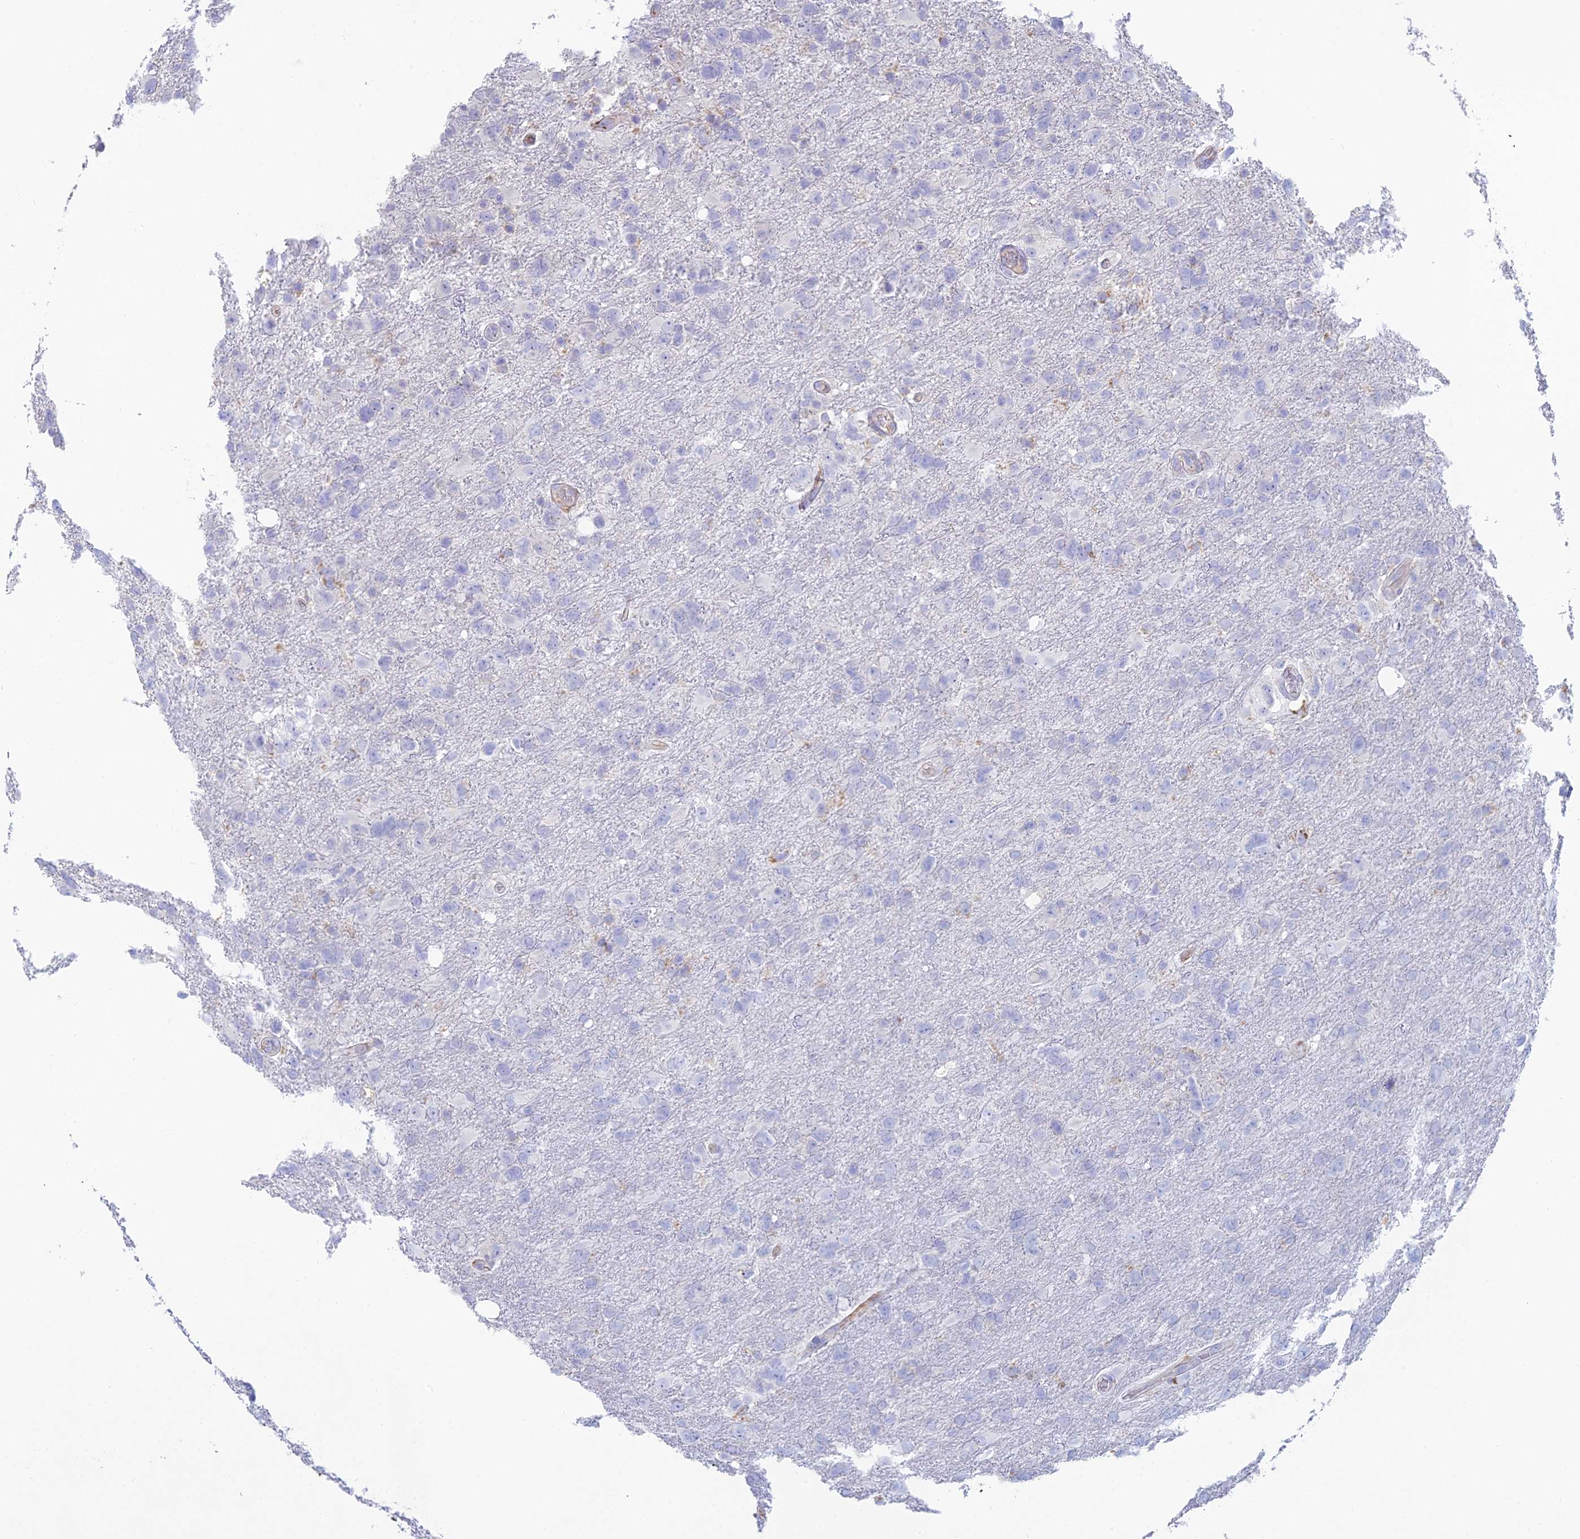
{"staining": {"intensity": "negative", "quantity": "none", "location": "none"}, "tissue": "glioma", "cell_type": "Tumor cells", "image_type": "cancer", "snomed": [{"axis": "morphology", "description": "Glioma, malignant, High grade"}, {"axis": "topography", "description": "Brain"}], "caption": "There is no significant expression in tumor cells of glioma.", "gene": "FERD3L", "patient": {"sex": "male", "age": 61}}